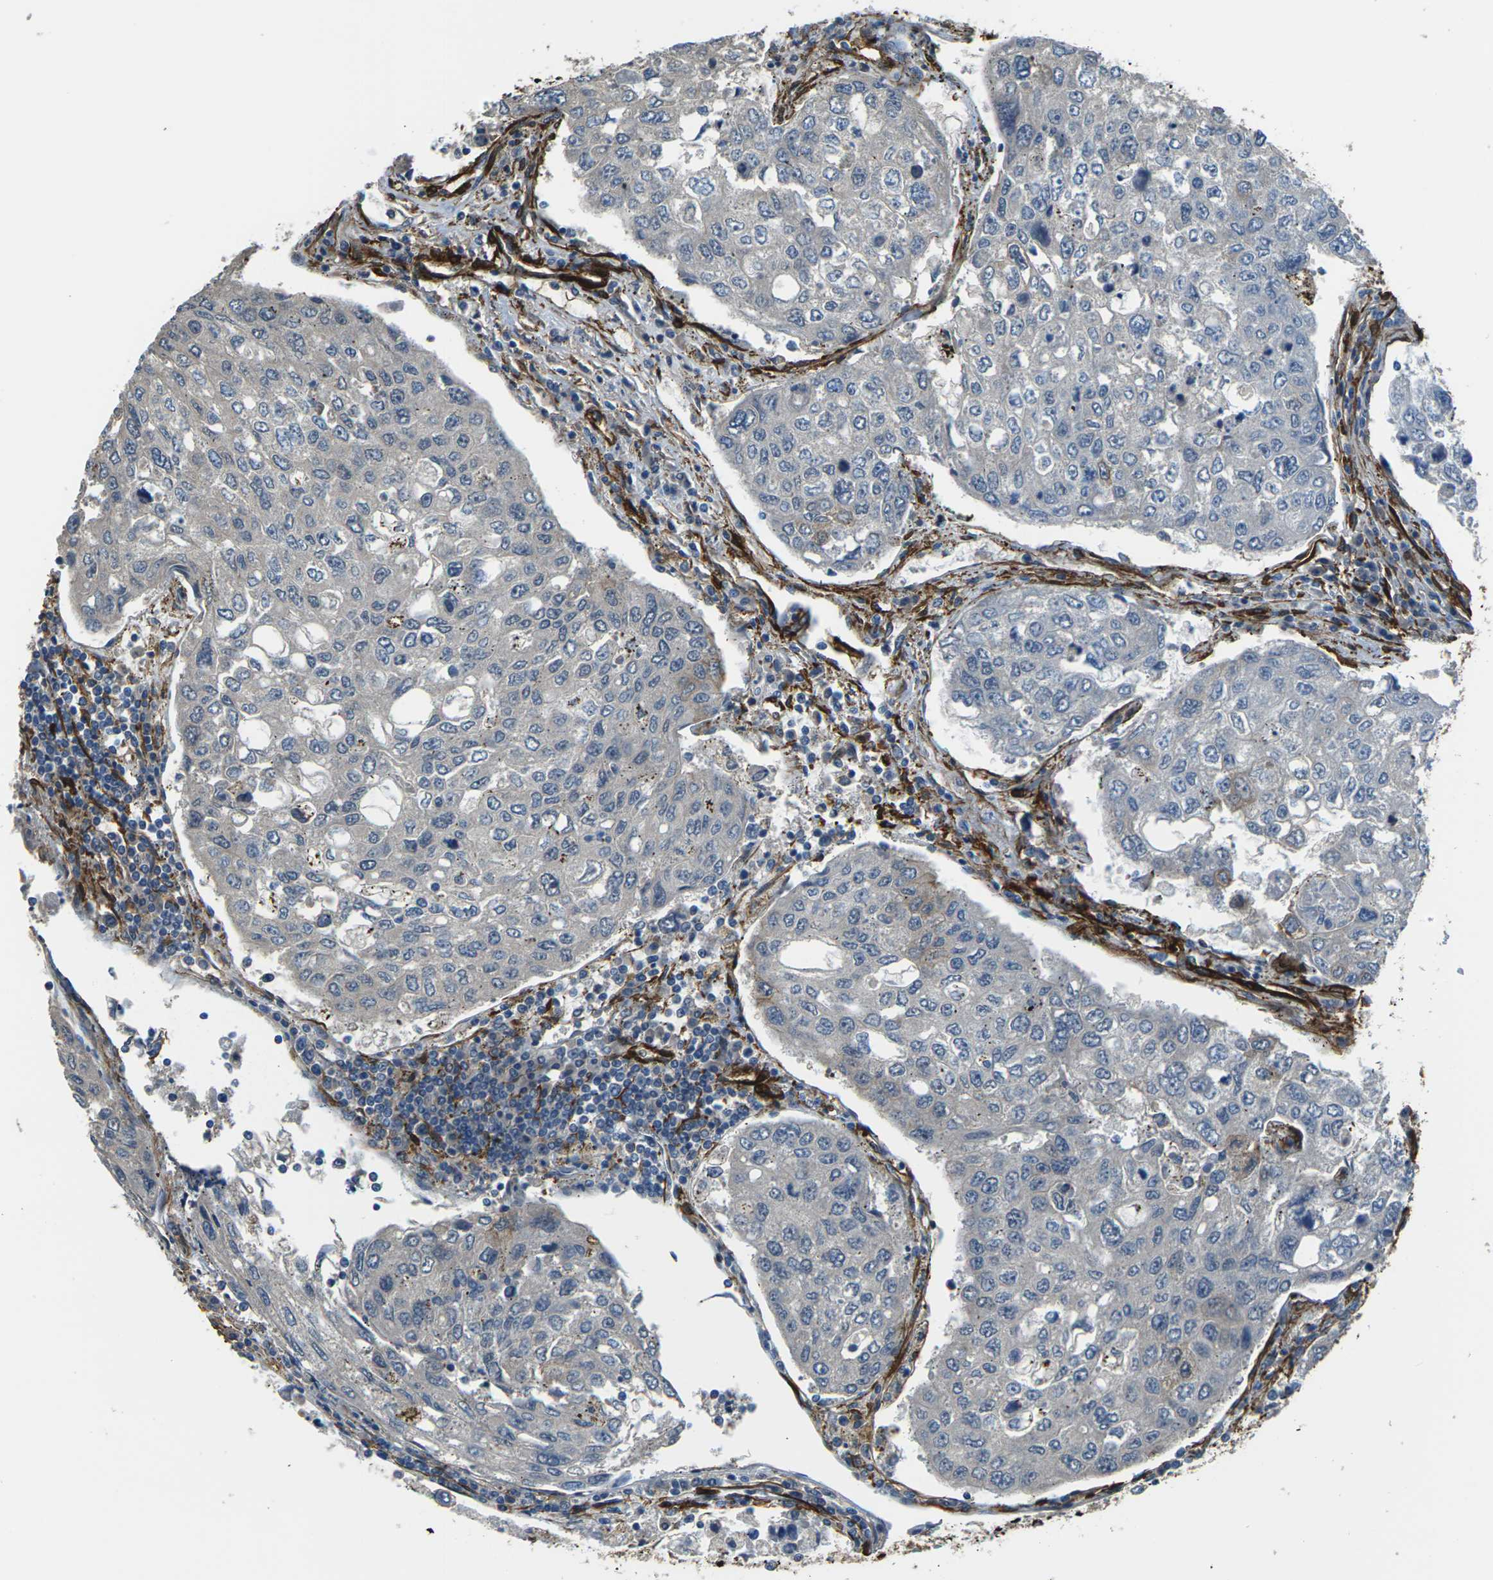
{"staining": {"intensity": "negative", "quantity": "none", "location": "none"}, "tissue": "urothelial cancer", "cell_type": "Tumor cells", "image_type": "cancer", "snomed": [{"axis": "morphology", "description": "Urothelial carcinoma, High grade"}, {"axis": "topography", "description": "Lymph node"}, {"axis": "topography", "description": "Urinary bladder"}], "caption": "The micrograph displays no staining of tumor cells in urothelial cancer. The staining was performed using DAB to visualize the protein expression in brown, while the nuclei were stained in blue with hematoxylin (Magnification: 20x).", "gene": "GRAMD1C", "patient": {"sex": "male", "age": 51}}